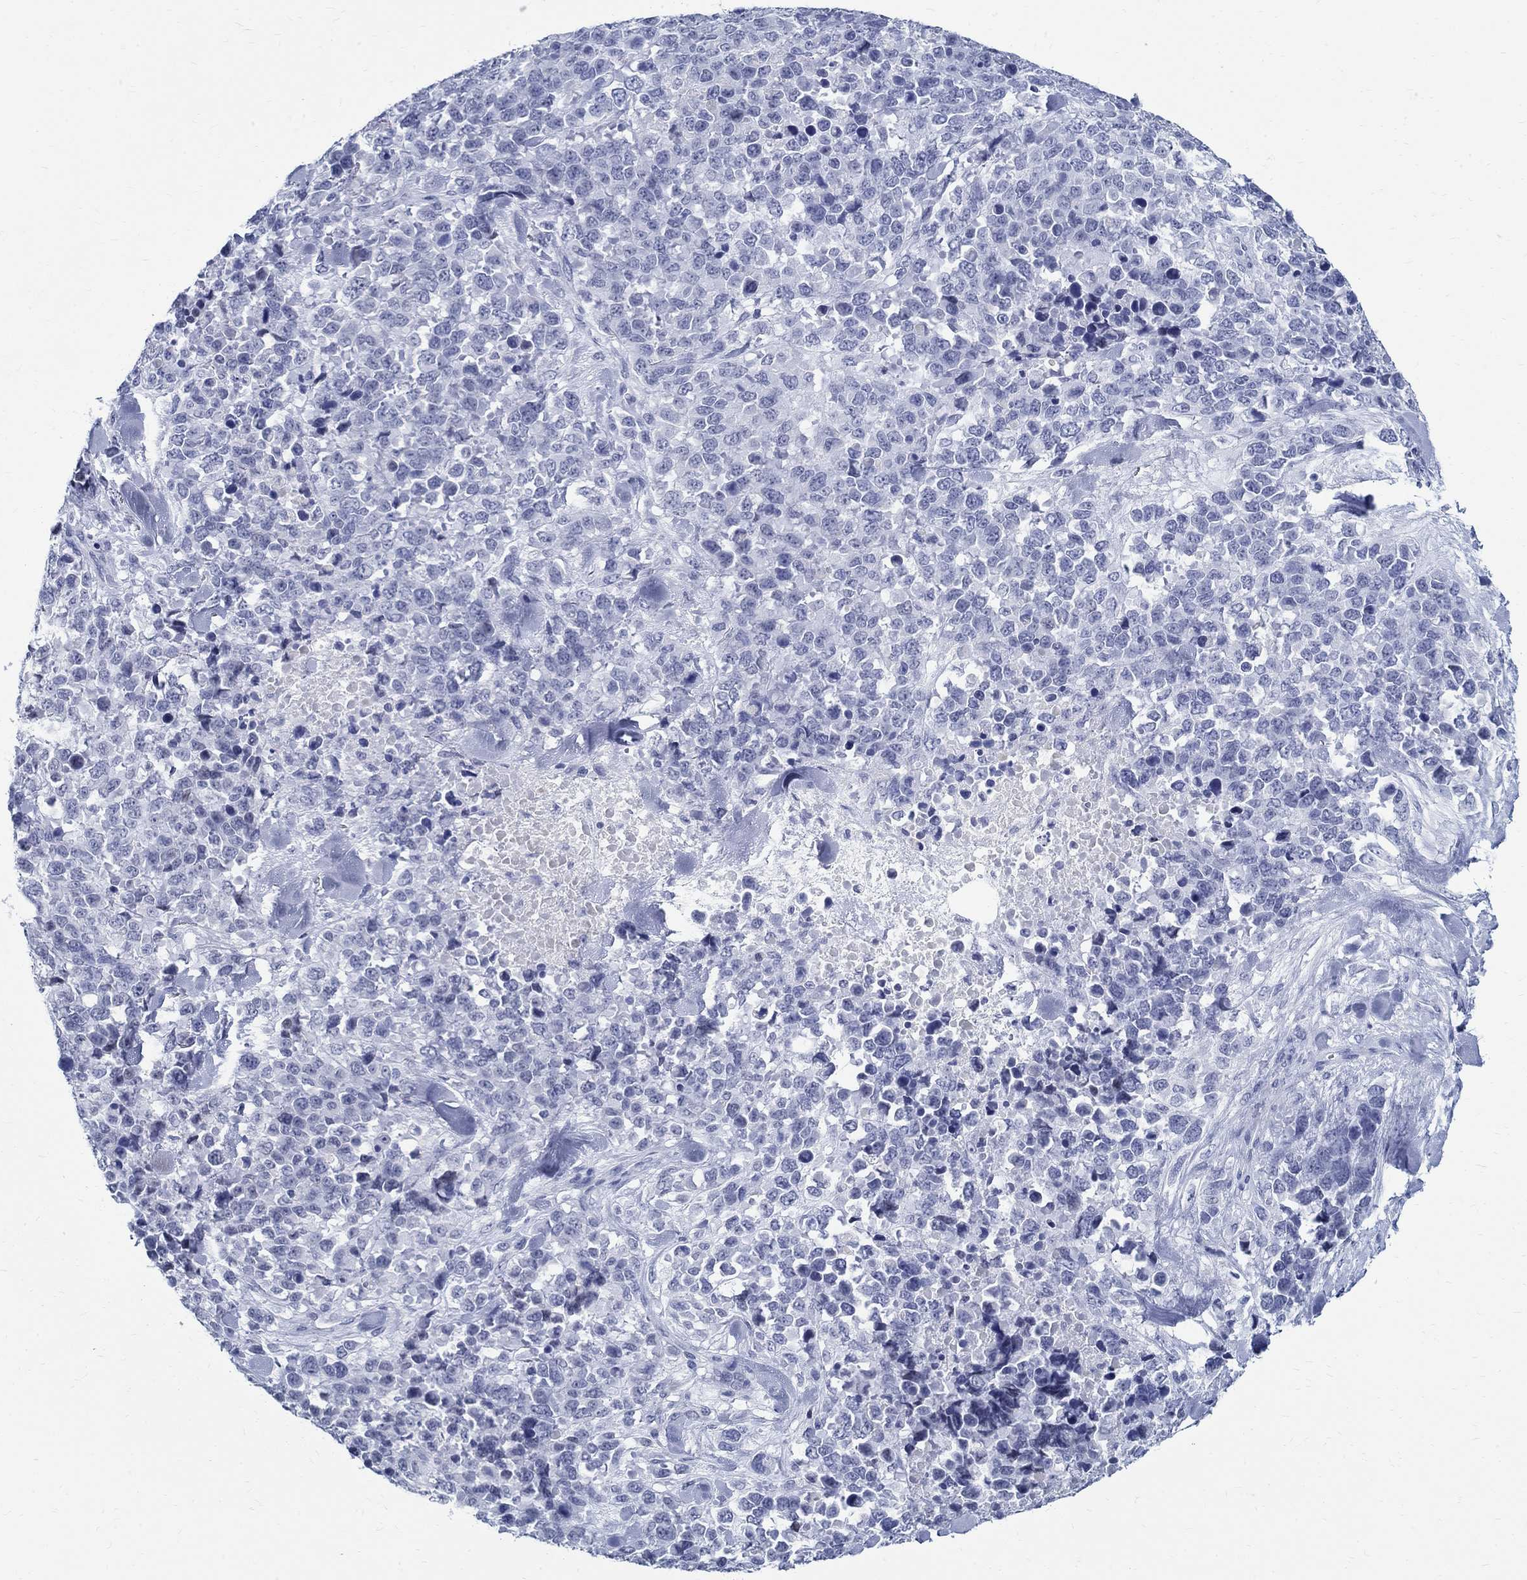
{"staining": {"intensity": "negative", "quantity": "none", "location": "none"}, "tissue": "melanoma", "cell_type": "Tumor cells", "image_type": "cancer", "snomed": [{"axis": "morphology", "description": "Malignant melanoma, Metastatic site"}, {"axis": "topography", "description": "Skin"}], "caption": "Human melanoma stained for a protein using immunohistochemistry exhibits no staining in tumor cells.", "gene": "BSPRY", "patient": {"sex": "male", "age": 84}}